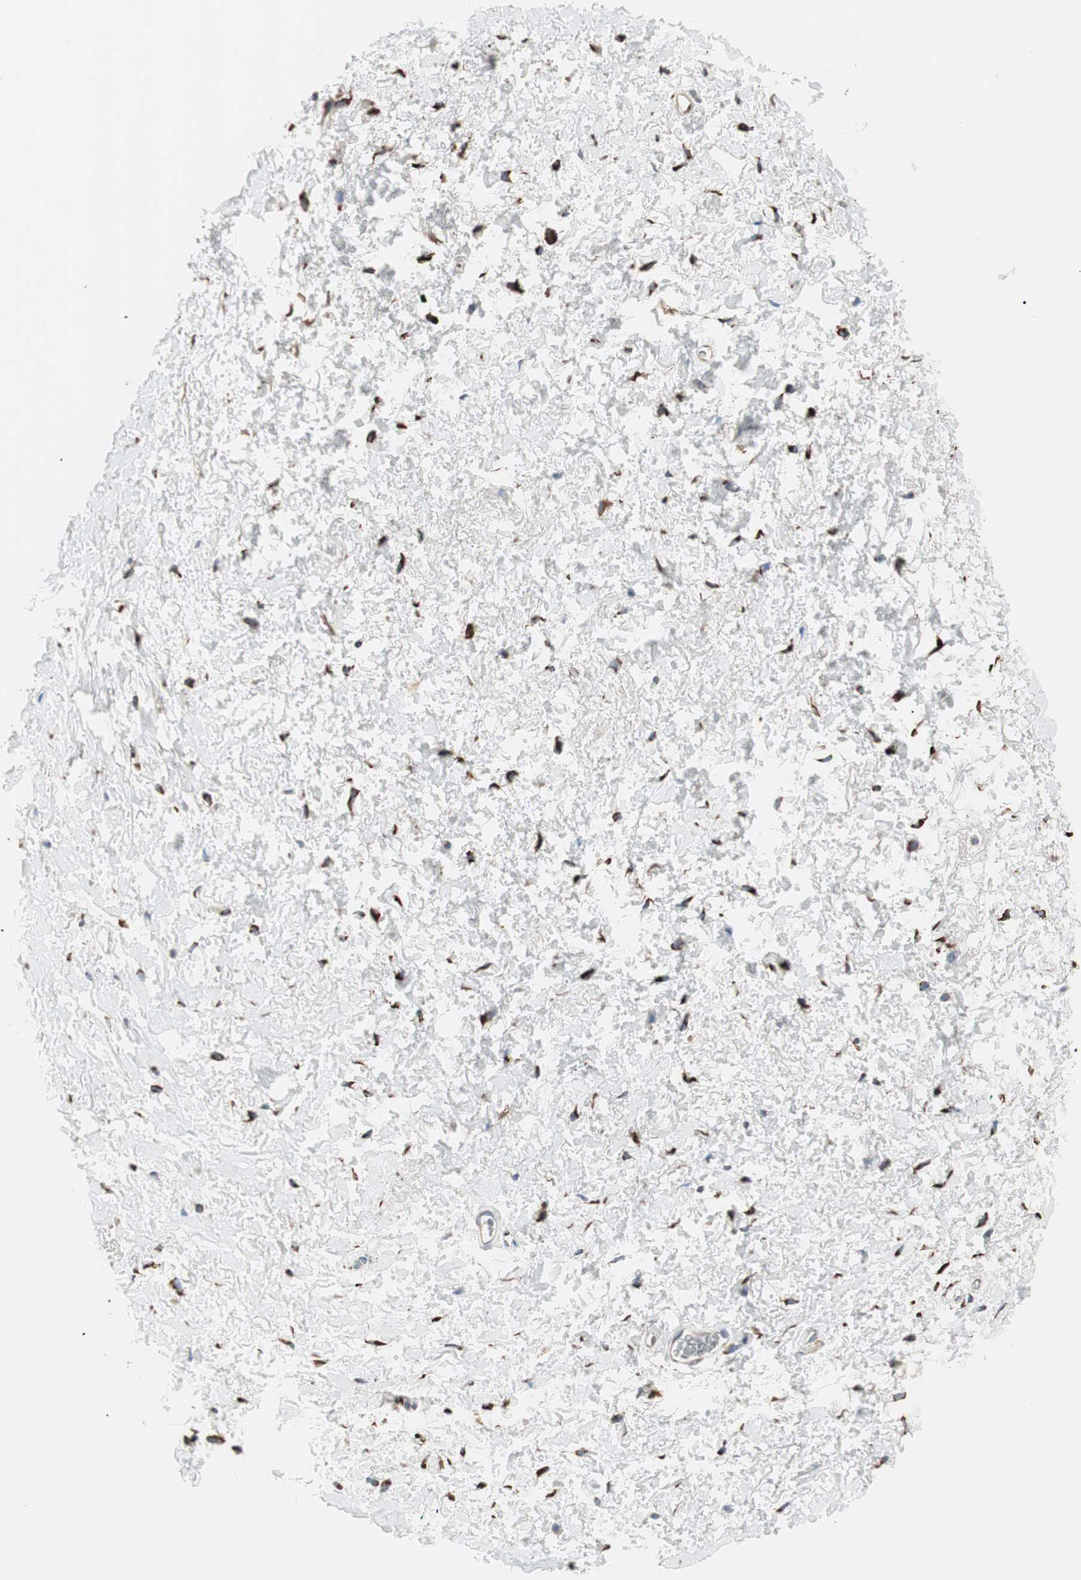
{"staining": {"intensity": "negative", "quantity": "none", "location": "none"}, "tissue": "adipose tissue", "cell_type": "Adipocytes", "image_type": "normal", "snomed": [{"axis": "morphology", "description": "Normal tissue, NOS"}, {"axis": "topography", "description": "Soft tissue"}, {"axis": "topography", "description": "Peripheral nerve tissue"}], "caption": "Immunohistochemical staining of unremarkable human adipose tissue displays no significant positivity in adipocytes. The staining was performed using DAB (3,3'-diaminobenzidine) to visualize the protein expression in brown, while the nuclei were stained in blue with hematoxylin (Magnification: 20x).", "gene": "P4HTM", "patient": {"sex": "female", "age": 71}}